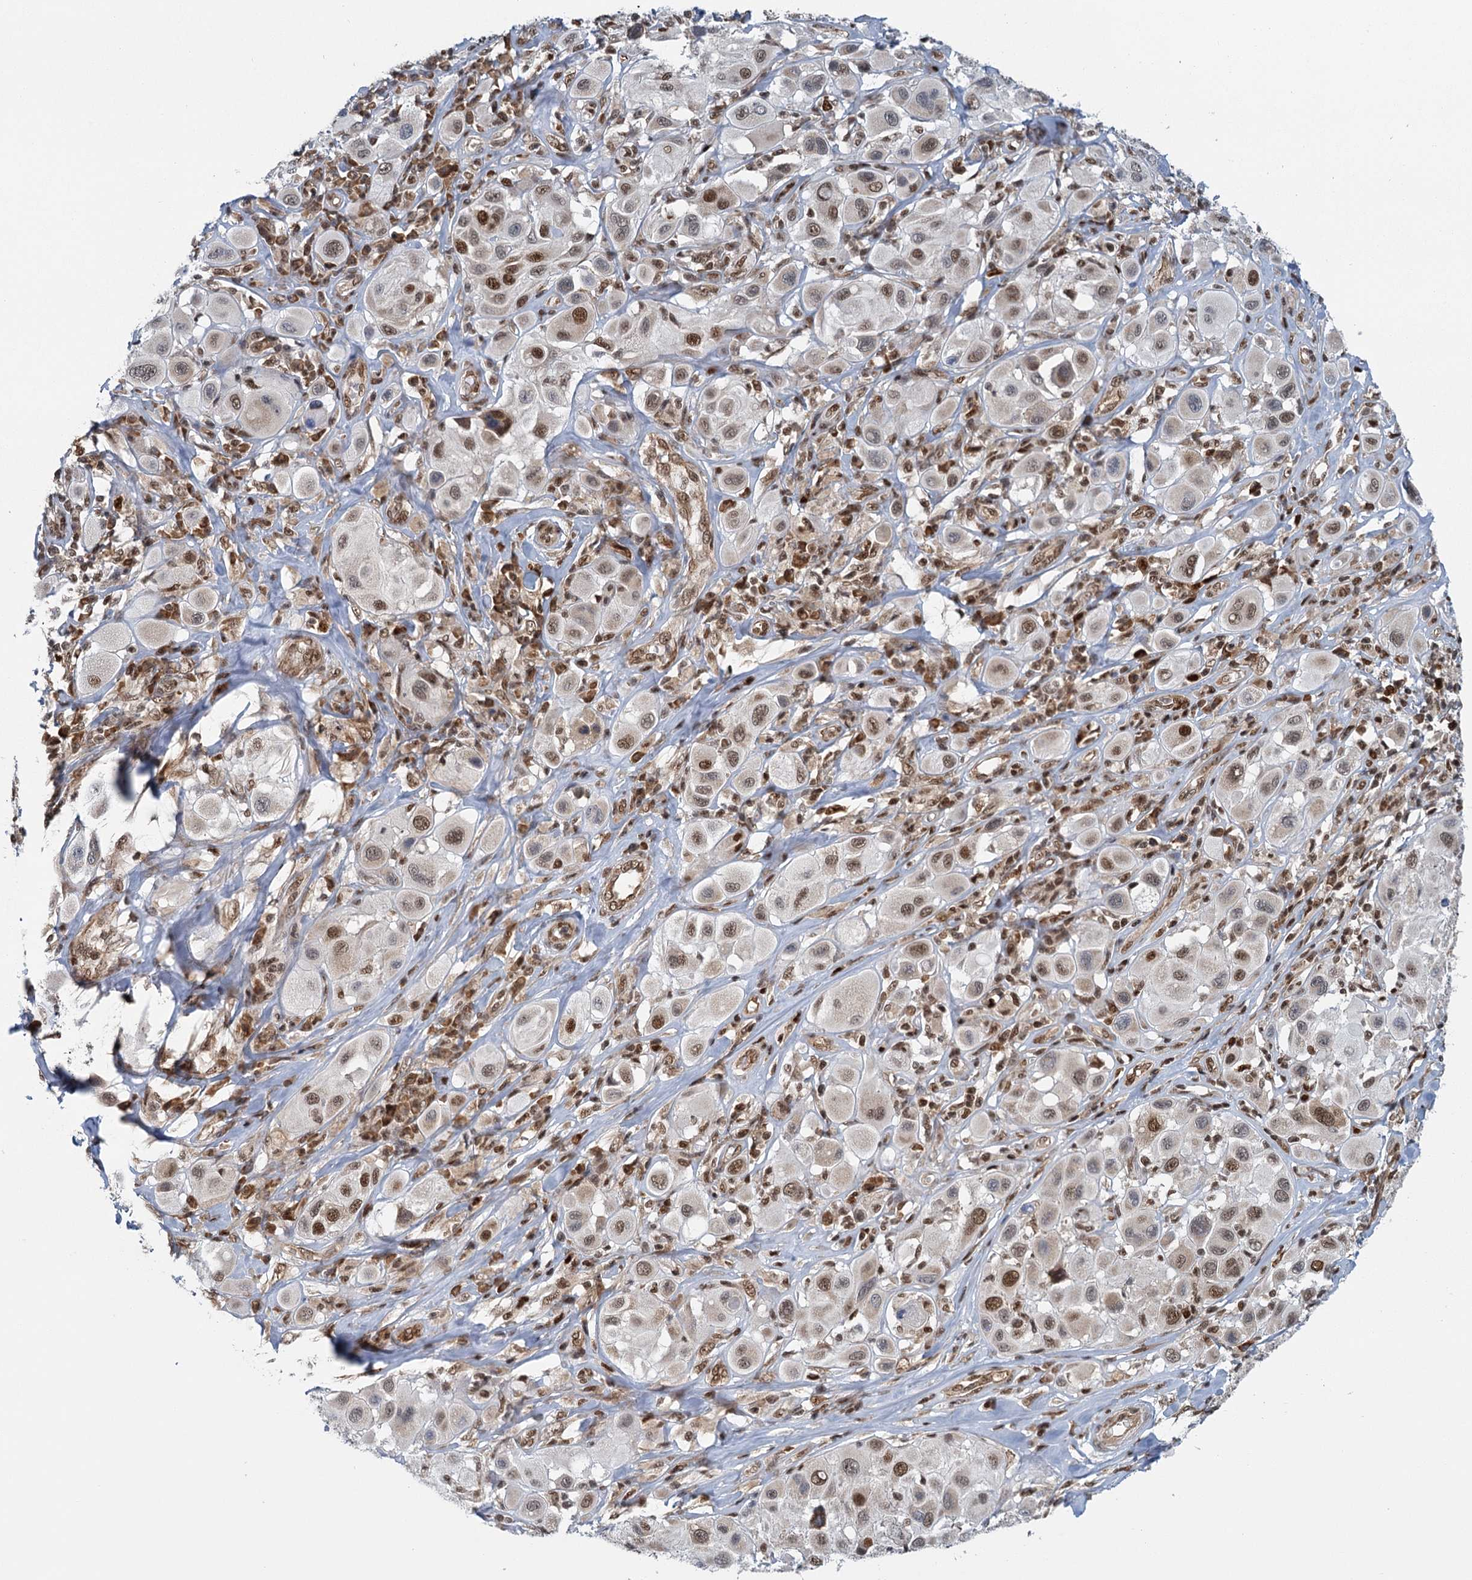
{"staining": {"intensity": "moderate", "quantity": "<25%", "location": "nuclear"}, "tissue": "melanoma", "cell_type": "Tumor cells", "image_type": "cancer", "snomed": [{"axis": "morphology", "description": "Malignant melanoma, Metastatic site"}, {"axis": "topography", "description": "Skin"}], "caption": "Protein staining of malignant melanoma (metastatic site) tissue demonstrates moderate nuclear expression in about <25% of tumor cells.", "gene": "GPATCH11", "patient": {"sex": "male", "age": 41}}